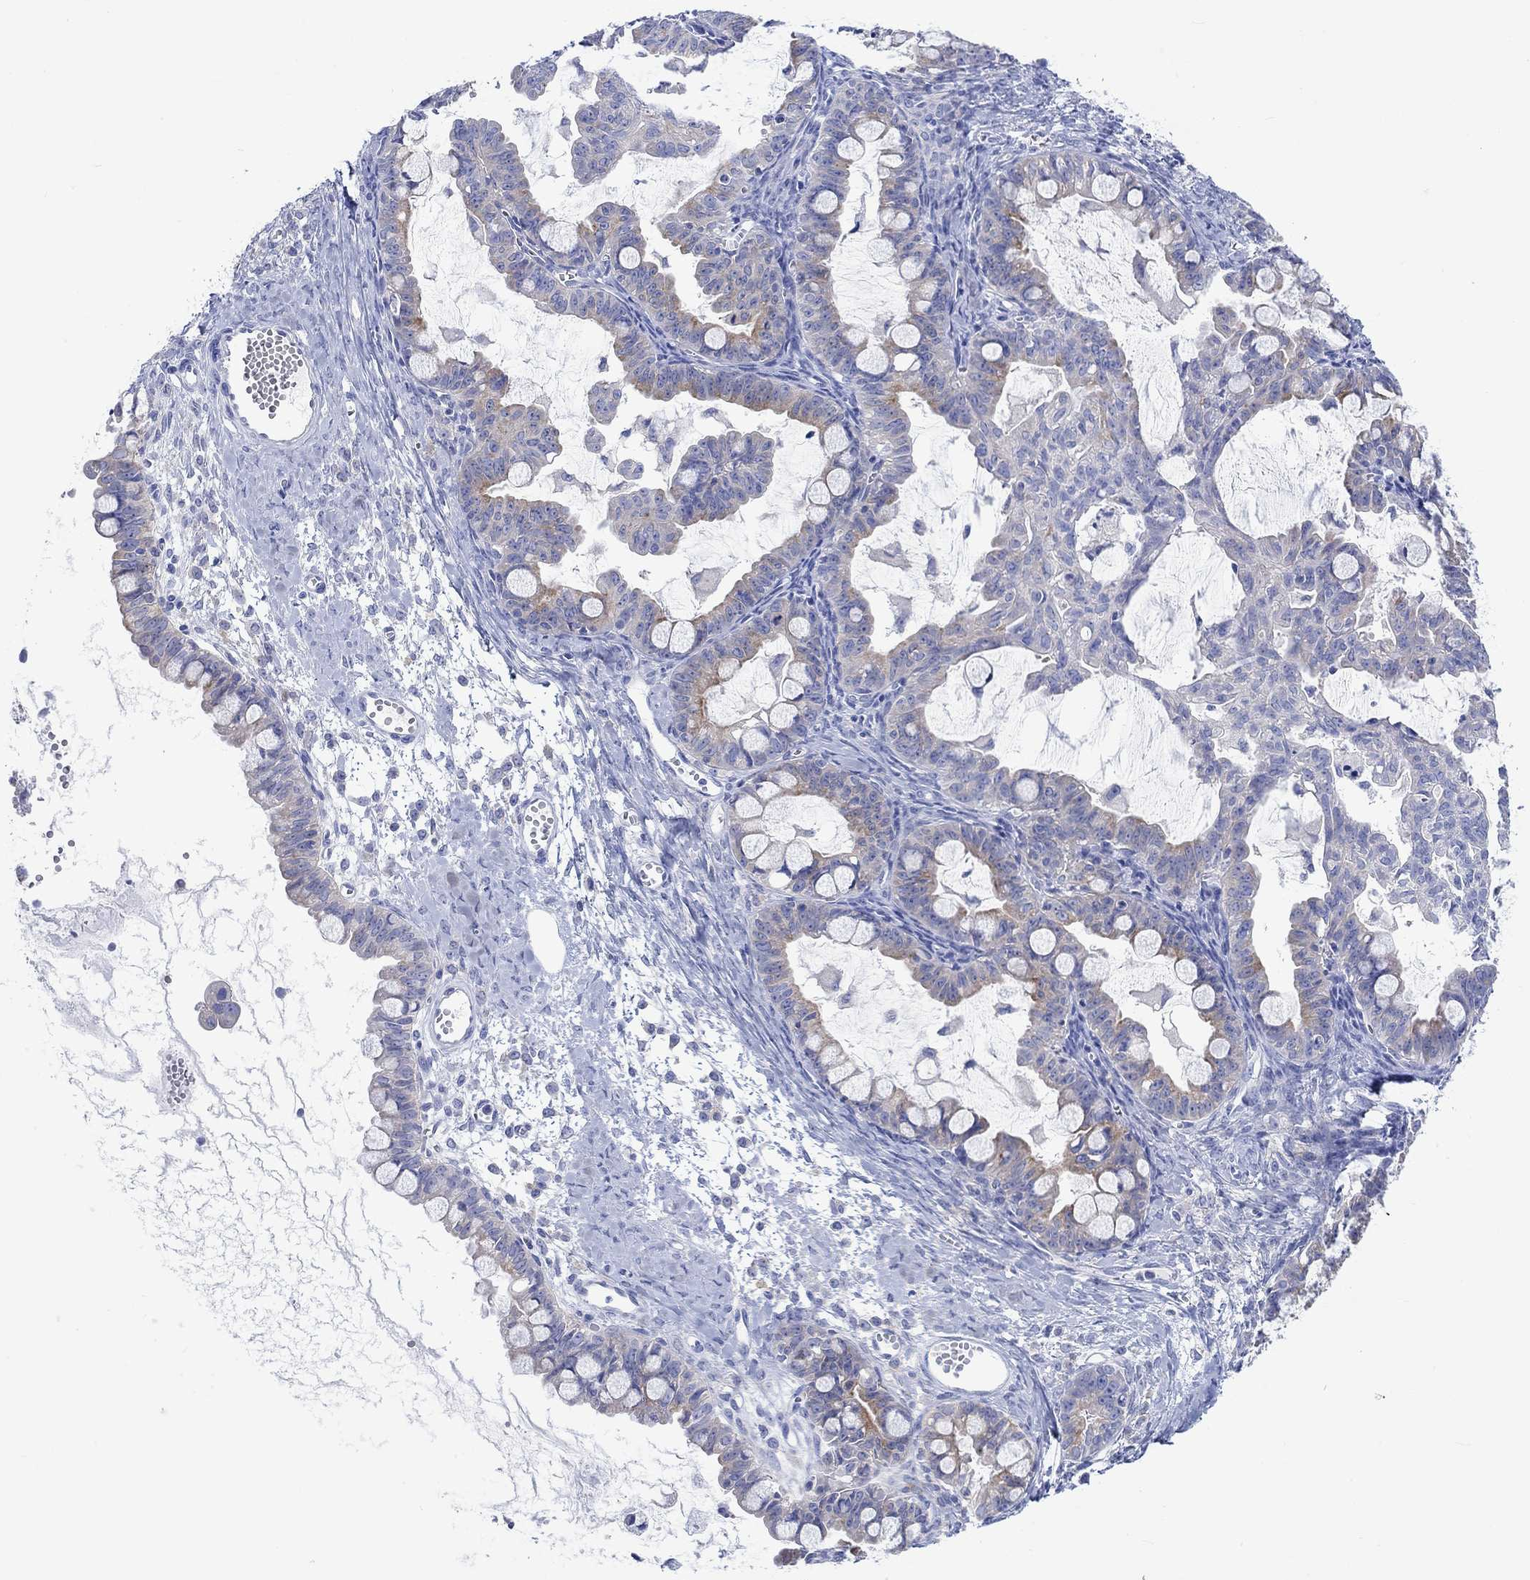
{"staining": {"intensity": "negative", "quantity": "none", "location": "none"}, "tissue": "ovarian cancer", "cell_type": "Tumor cells", "image_type": "cancer", "snomed": [{"axis": "morphology", "description": "Cystadenocarcinoma, mucinous, NOS"}, {"axis": "topography", "description": "Ovary"}], "caption": "This photomicrograph is of ovarian mucinous cystadenocarcinoma stained with immunohistochemistry (IHC) to label a protein in brown with the nuclei are counter-stained blue. There is no staining in tumor cells.", "gene": "REEP6", "patient": {"sex": "female", "age": 63}}